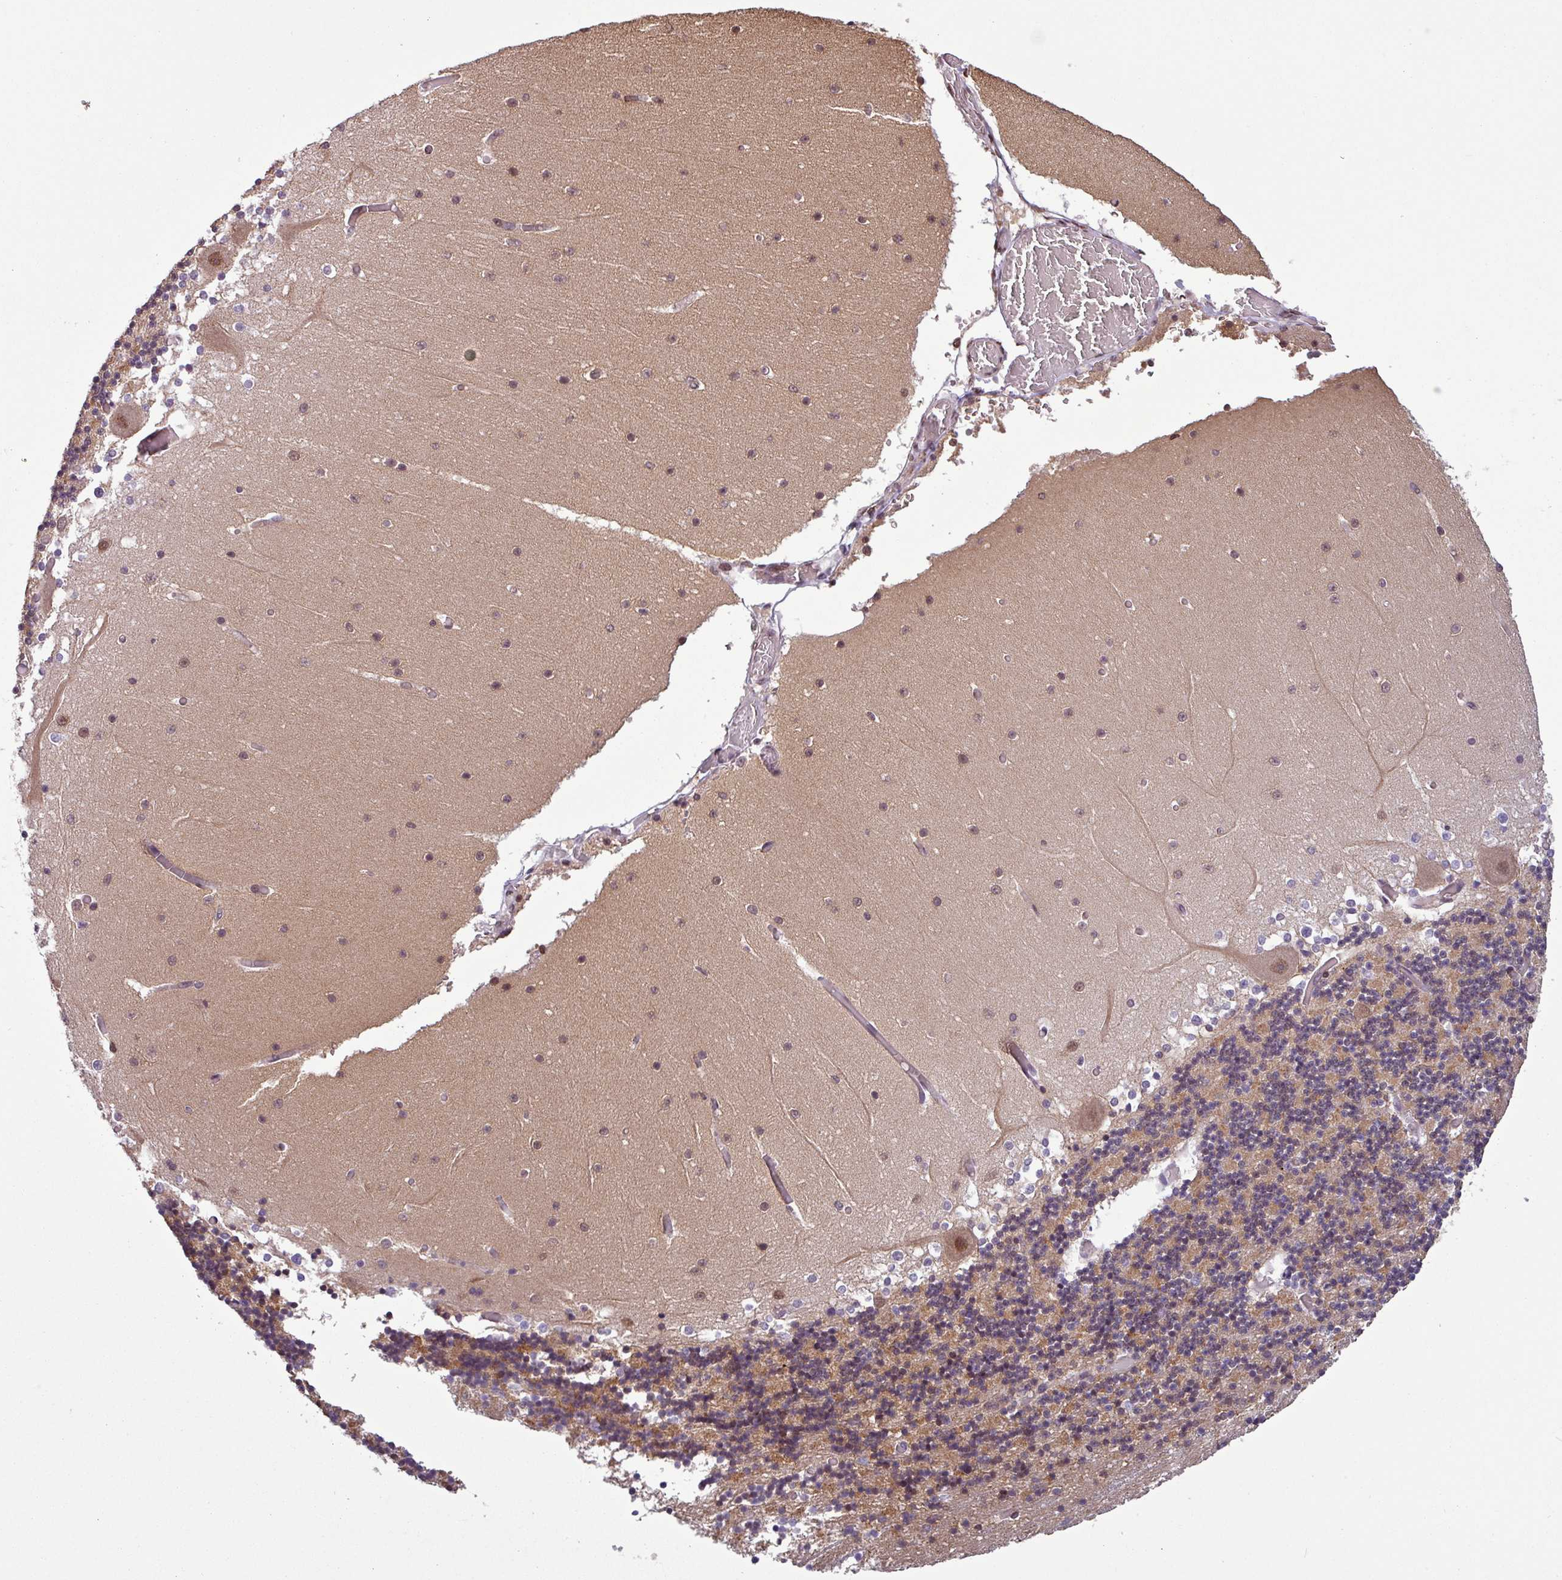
{"staining": {"intensity": "moderate", "quantity": "25%-75%", "location": "cytoplasmic/membranous,nuclear"}, "tissue": "cerebellum", "cell_type": "Cells in granular layer", "image_type": "normal", "snomed": [{"axis": "morphology", "description": "Normal tissue, NOS"}, {"axis": "topography", "description": "Cerebellum"}], "caption": "The histopathology image exhibits a brown stain indicating the presence of a protein in the cytoplasmic/membranous,nuclear of cells in granular layer in cerebellum. The protein of interest is stained brown, and the nuclei are stained in blue (DAB IHC with brightfield microscopy, high magnification).", "gene": "NPFFR1", "patient": {"sex": "female", "age": 28}}